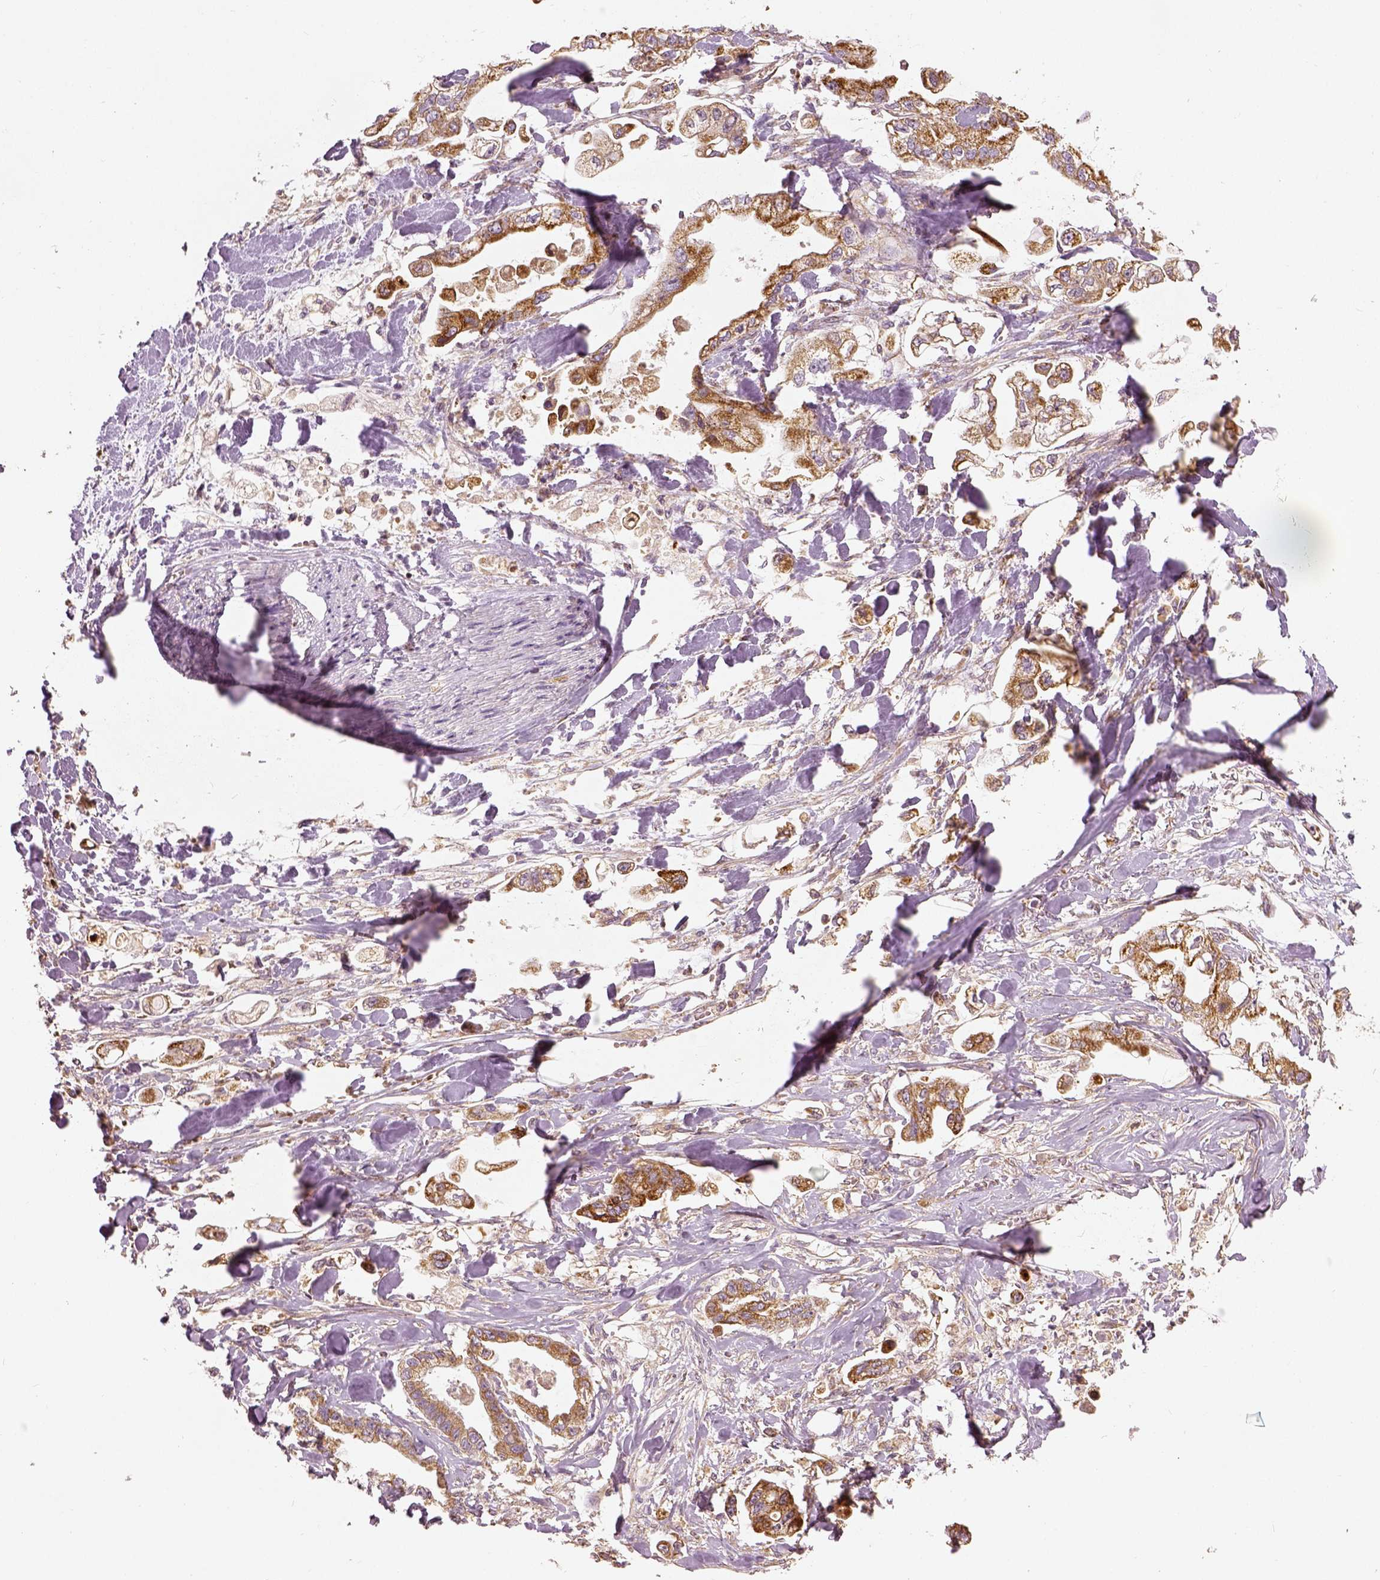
{"staining": {"intensity": "moderate", "quantity": ">75%", "location": "cytoplasmic/membranous"}, "tissue": "stomach cancer", "cell_type": "Tumor cells", "image_type": "cancer", "snomed": [{"axis": "morphology", "description": "Adenocarcinoma, NOS"}, {"axis": "topography", "description": "Stomach"}], "caption": "This is an image of immunohistochemistry (IHC) staining of adenocarcinoma (stomach), which shows moderate expression in the cytoplasmic/membranous of tumor cells.", "gene": "PGAM5", "patient": {"sex": "male", "age": 62}}